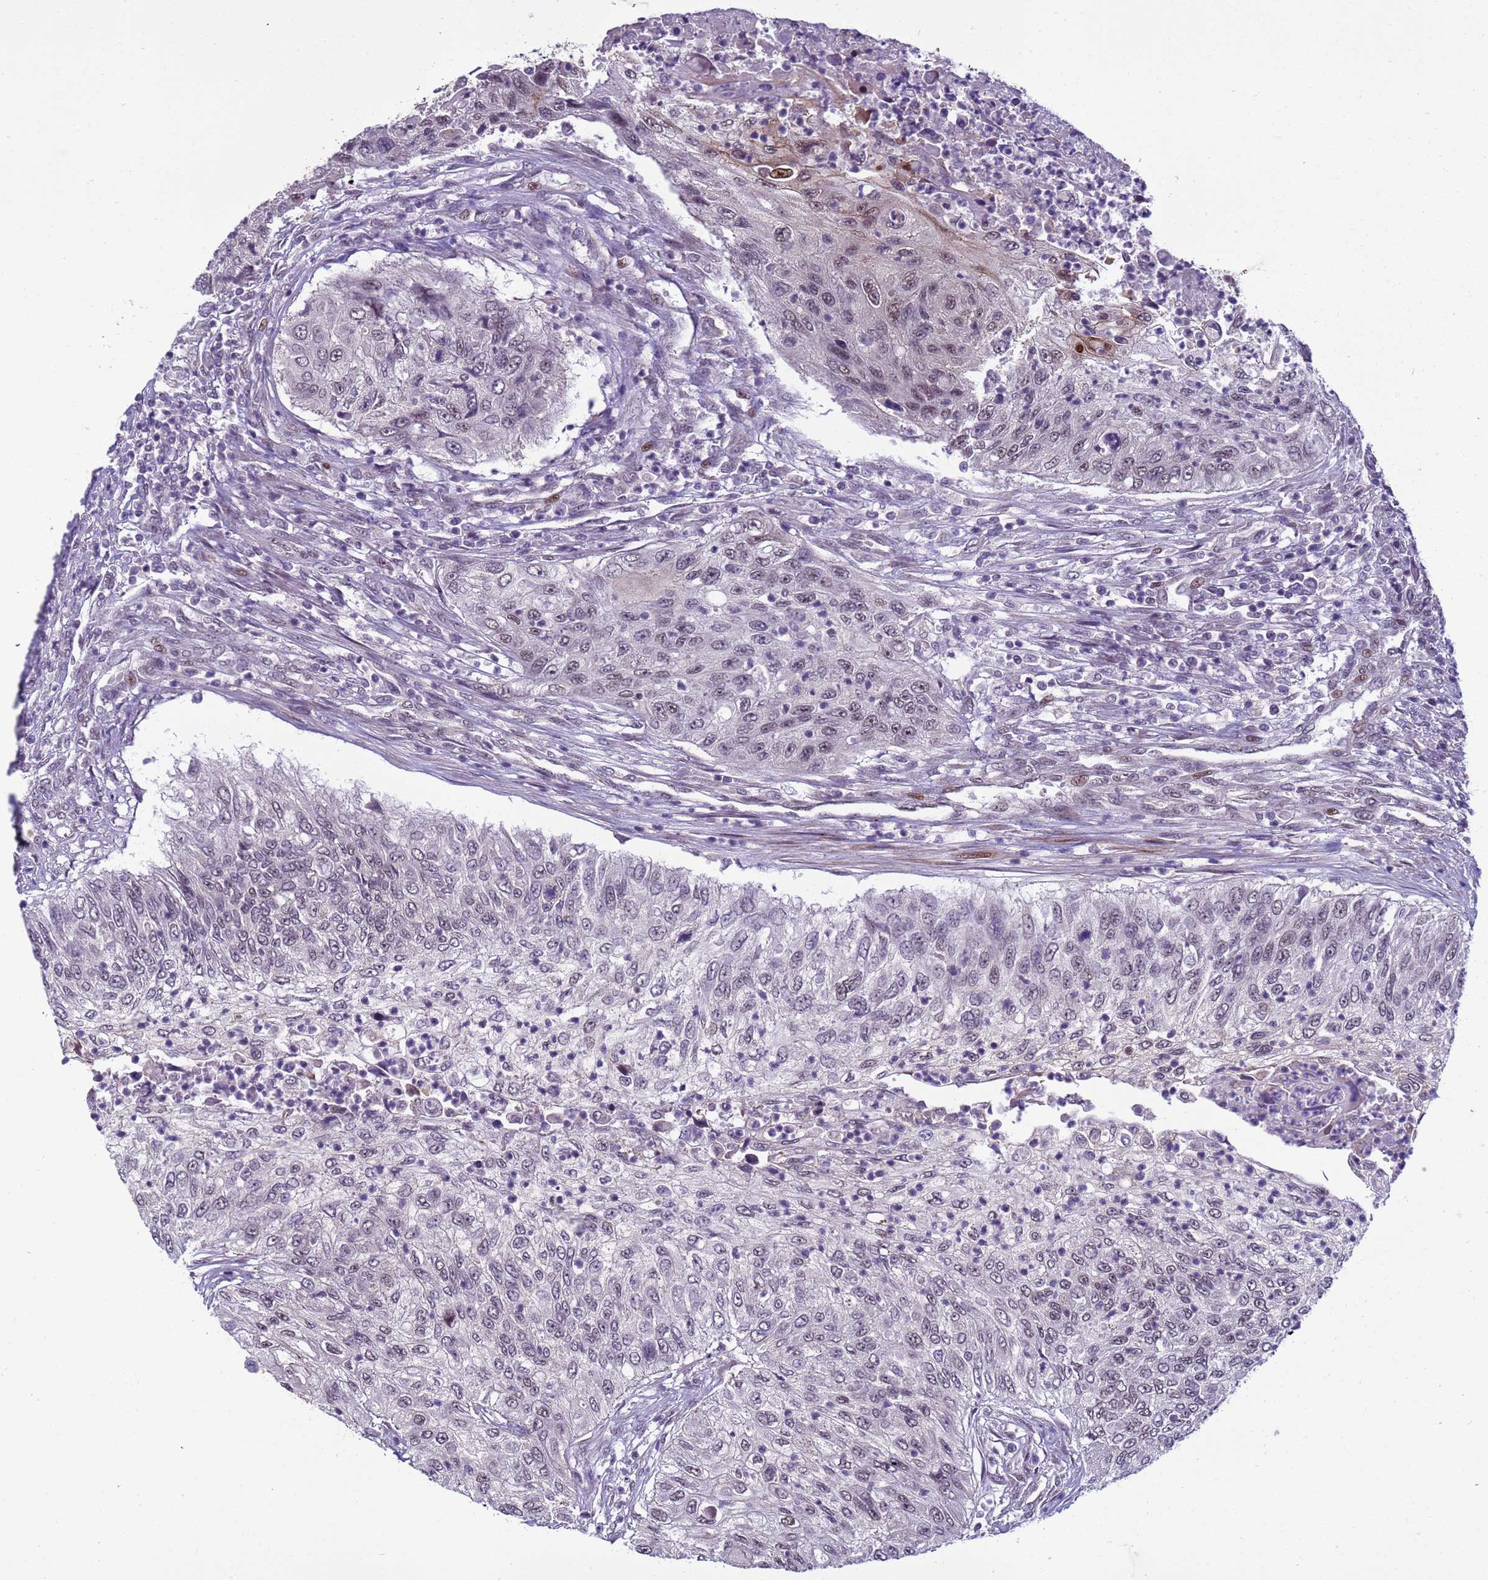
{"staining": {"intensity": "weak", "quantity": "<25%", "location": "nuclear"}, "tissue": "urothelial cancer", "cell_type": "Tumor cells", "image_type": "cancer", "snomed": [{"axis": "morphology", "description": "Urothelial carcinoma, High grade"}, {"axis": "topography", "description": "Urinary bladder"}], "caption": "This is an IHC histopathology image of urothelial cancer. There is no staining in tumor cells.", "gene": "SHC3", "patient": {"sex": "female", "age": 60}}